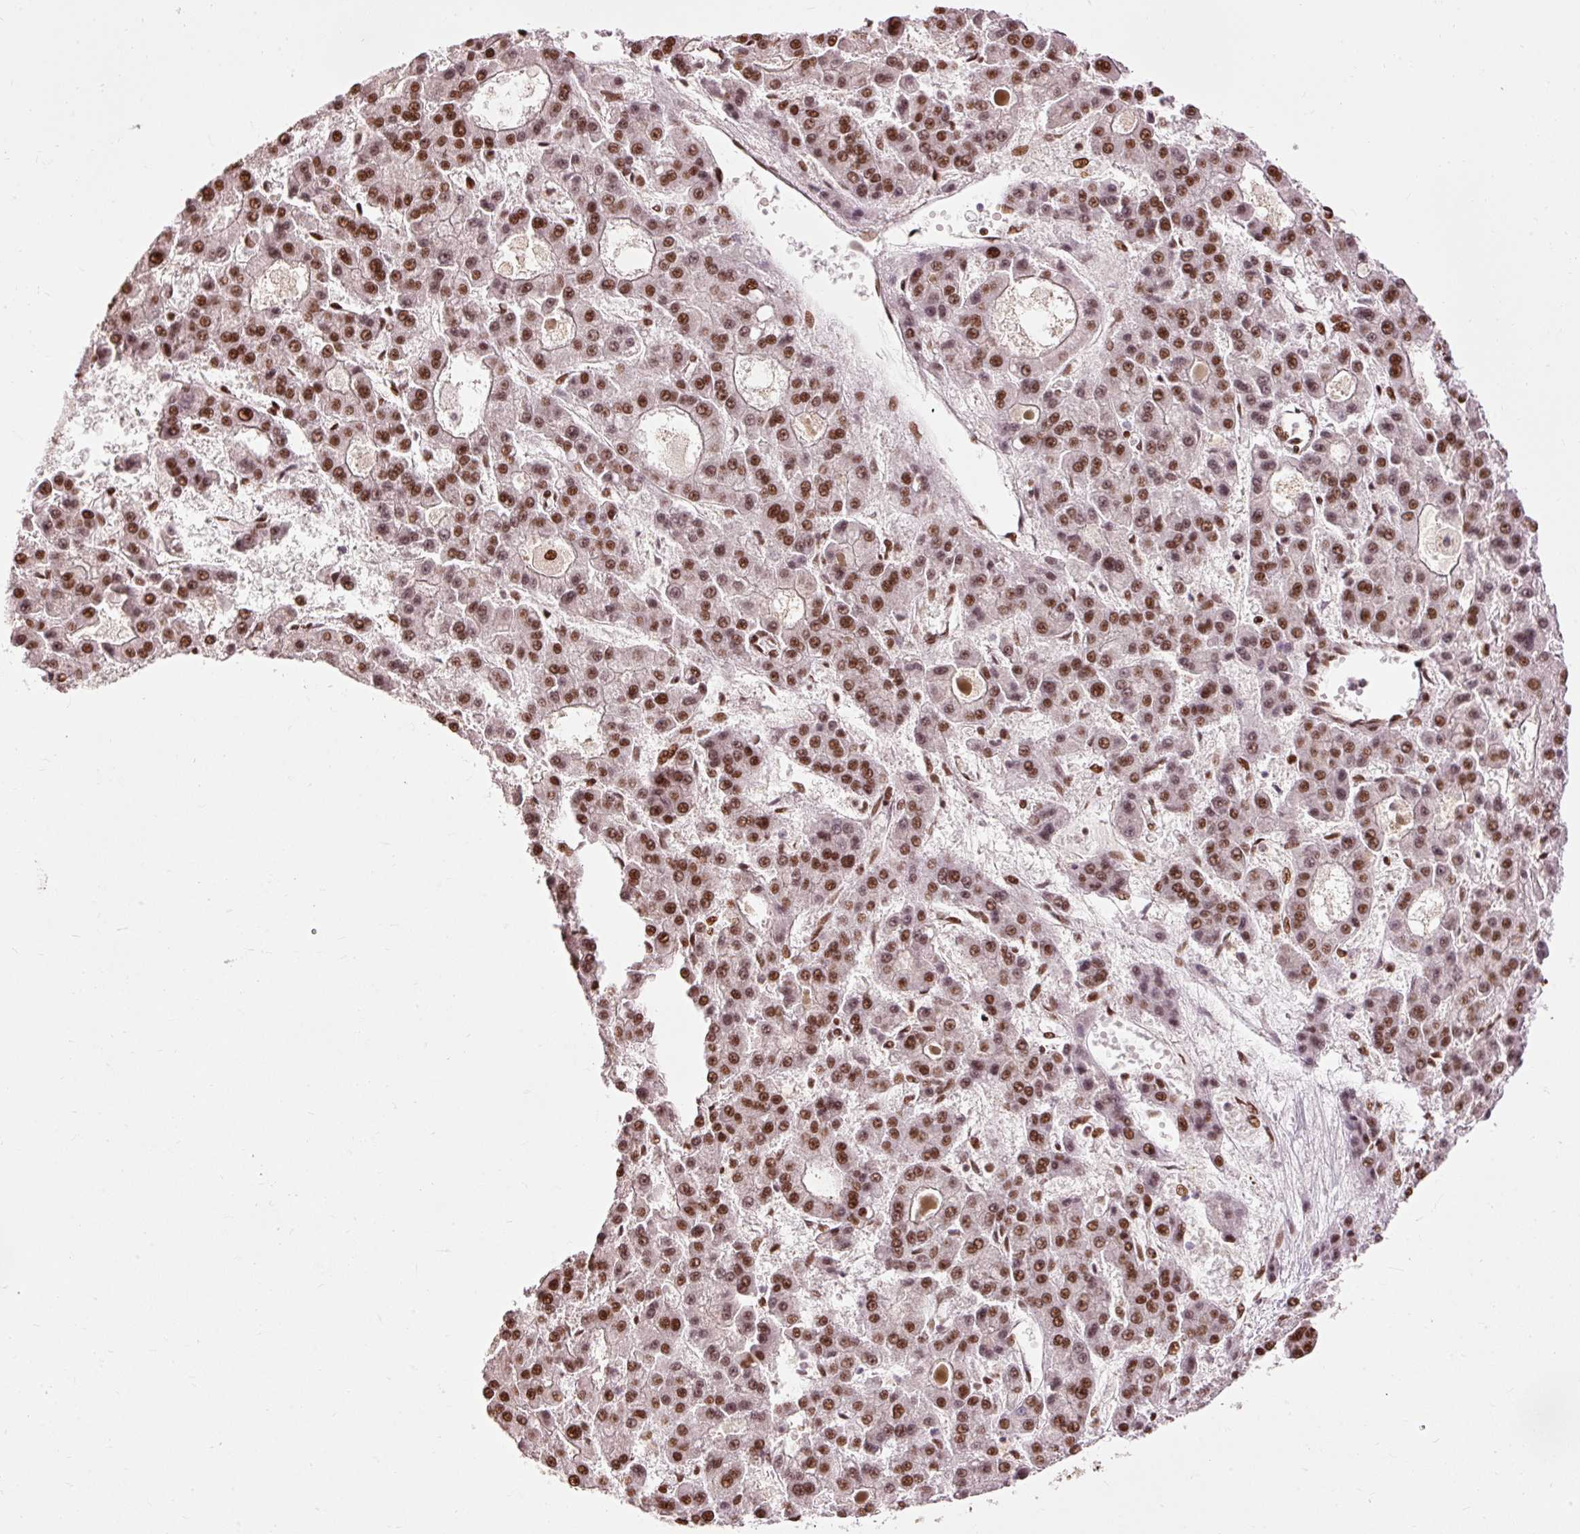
{"staining": {"intensity": "strong", "quantity": ">75%", "location": "nuclear"}, "tissue": "liver cancer", "cell_type": "Tumor cells", "image_type": "cancer", "snomed": [{"axis": "morphology", "description": "Carcinoma, Hepatocellular, NOS"}, {"axis": "topography", "description": "Liver"}], "caption": "Strong nuclear expression for a protein is present in approximately >75% of tumor cells of hepatocellular carcinoma (liver) using immunohistochemistry.", "gene": "ZBTB44", "patient": {"sex": "male", "age": 70}}